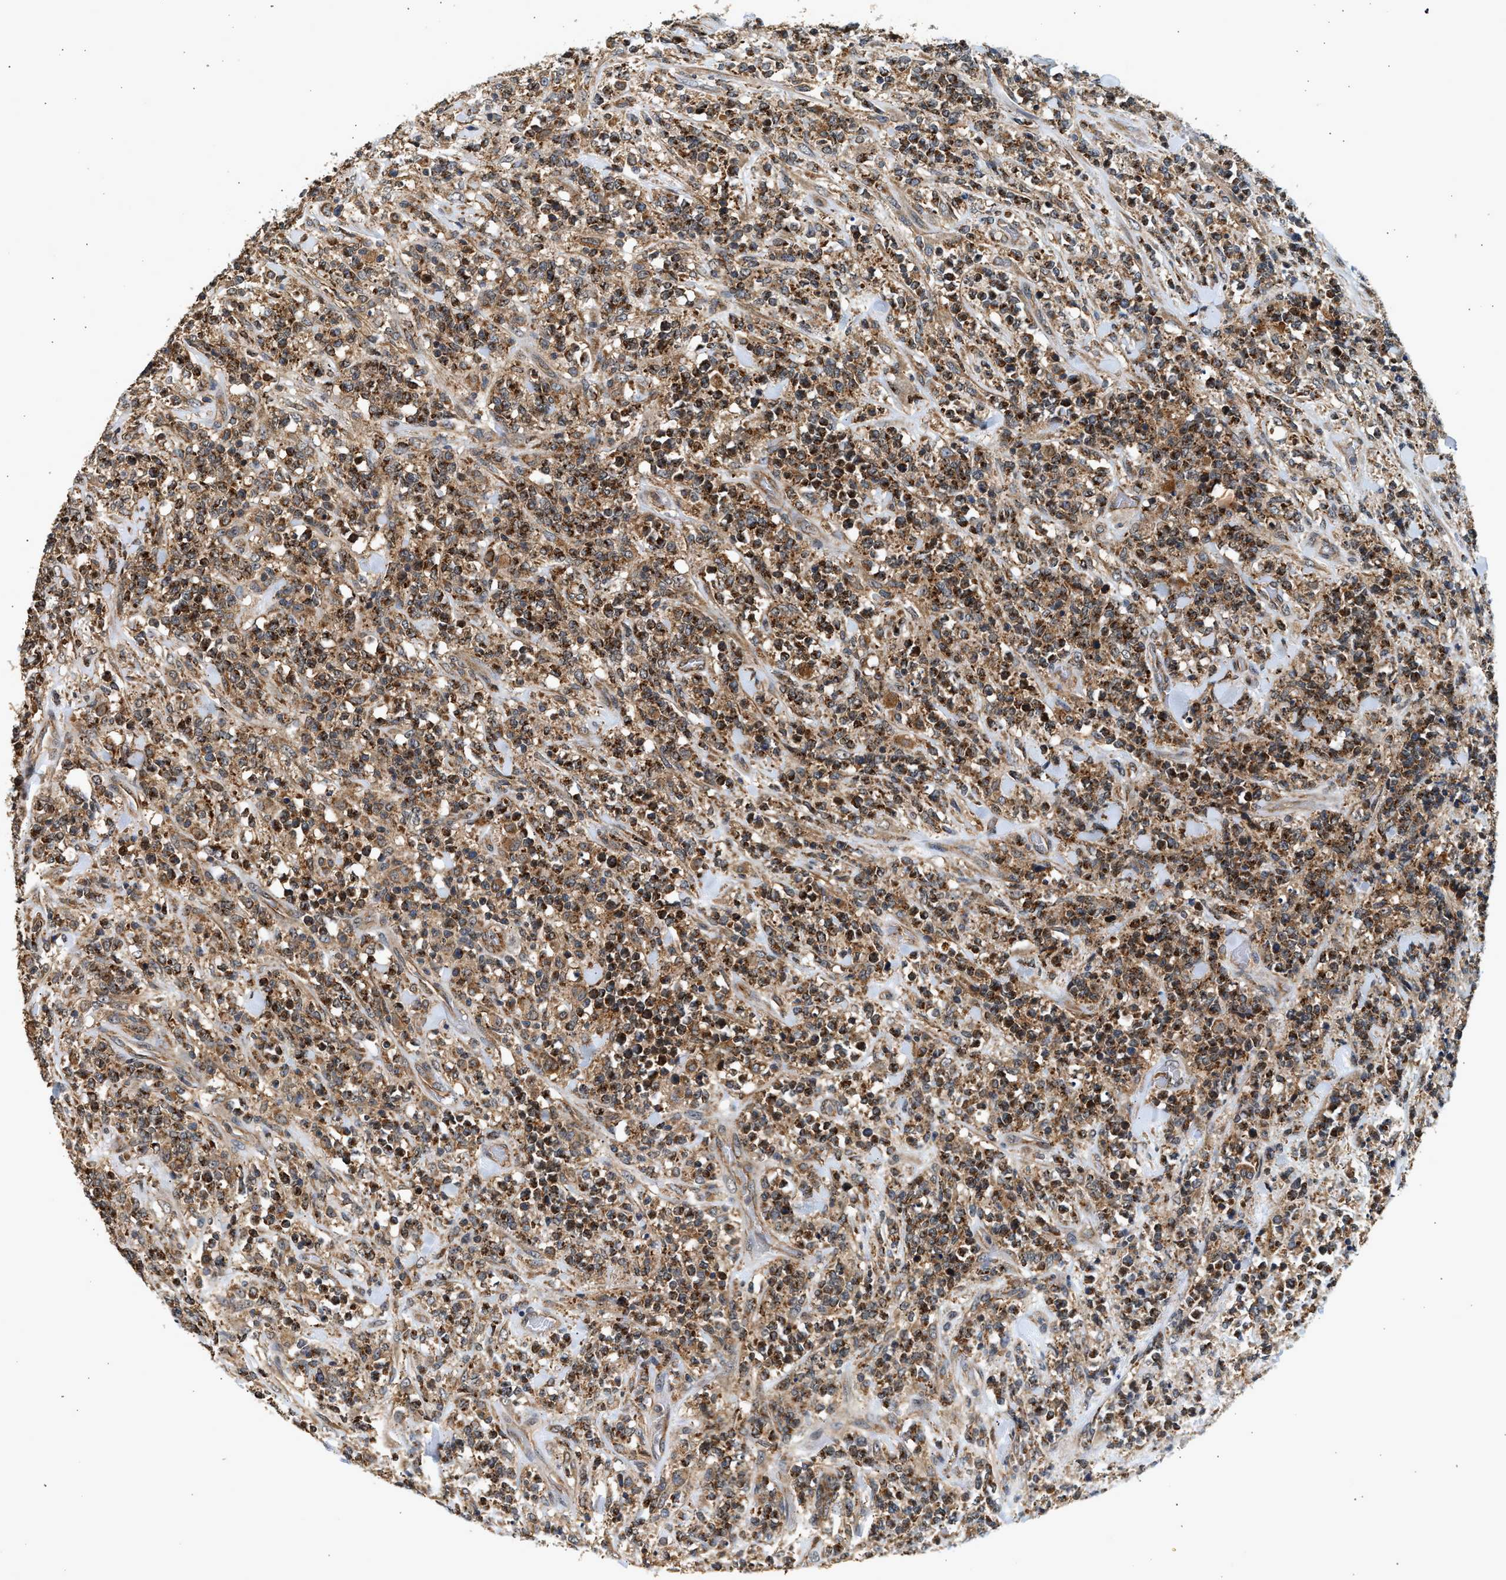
{"staining": {"intensity": "moderate", "quantity": ">75%", "location": "cytoplasmic/membranous"}, "tissue": "lymphoma", "cell_type": "Tumor cells", "image_type": "cancer", "snomed": [{"axis": "morphology", "description": "Malignant lymphoma, non-Hodgkin's type, High grade"}, {"axis": "topography", "description": "Soft tissue"}], "caption": "An immunohistochemistry image of tumor tissue is shown. Protein staining in brown shows moderate cytoplasmic/membranous positivity in lymphoma within tumor cells.", "gene": "DUSP14", "patient": {"sex": "male", "age": 18}}